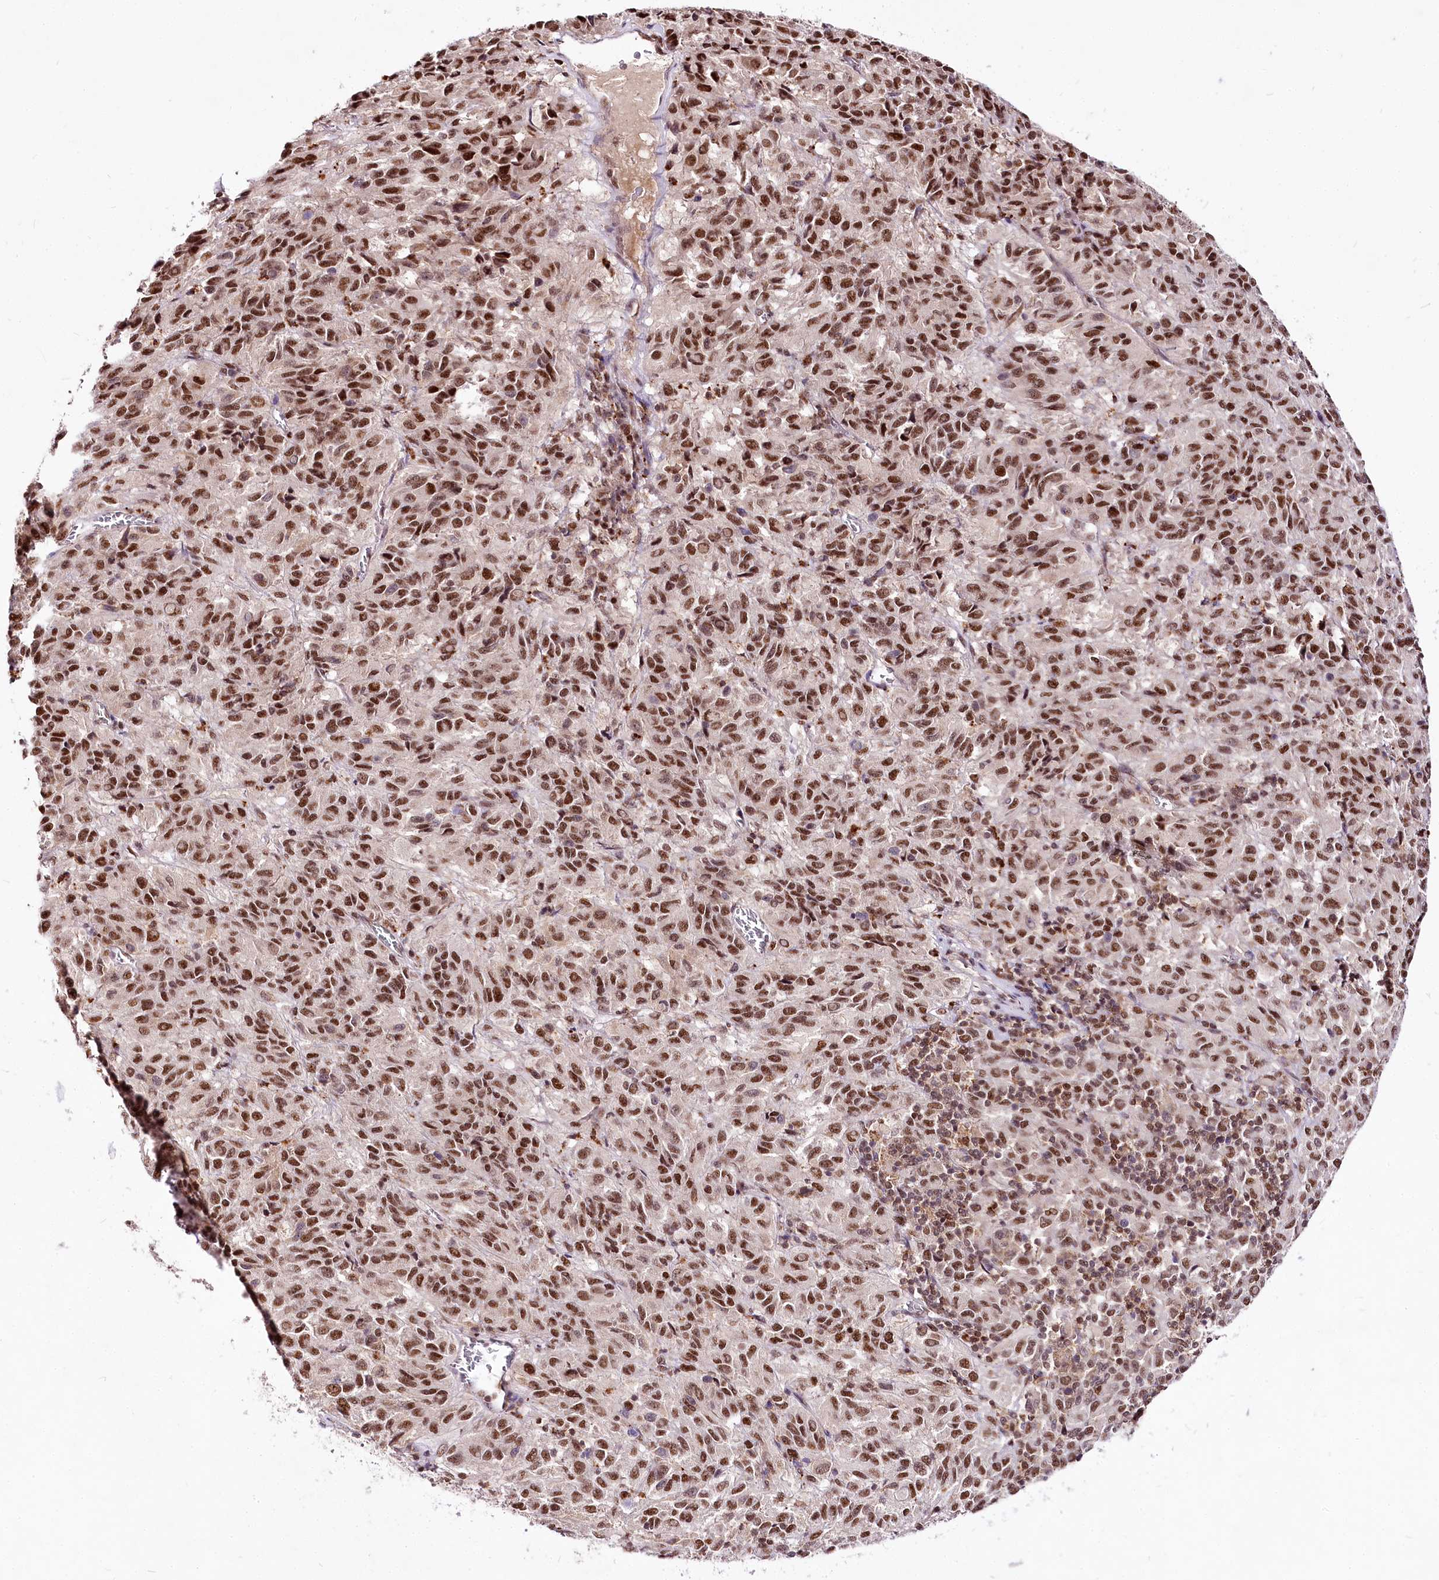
{"staining": {"intensity": "strong", "quantity": ">75%", "location": "nuclear"}, "tissue": "melanoma", "cell_type": "Tumor cells", "image_type": "cancer", "snomed": [{"axis": "morphology", "description": "Malignant melanoma, Metastatic site"}, {"axis": "topography", "description": "Lung"}], "caption": "This is an image of immunohistochemistry staining of melanoma, which shows strong staining in the nuclear of tumor cells.", "gene": "POLA2", "patient": {"sex": "male", "age": 64}}